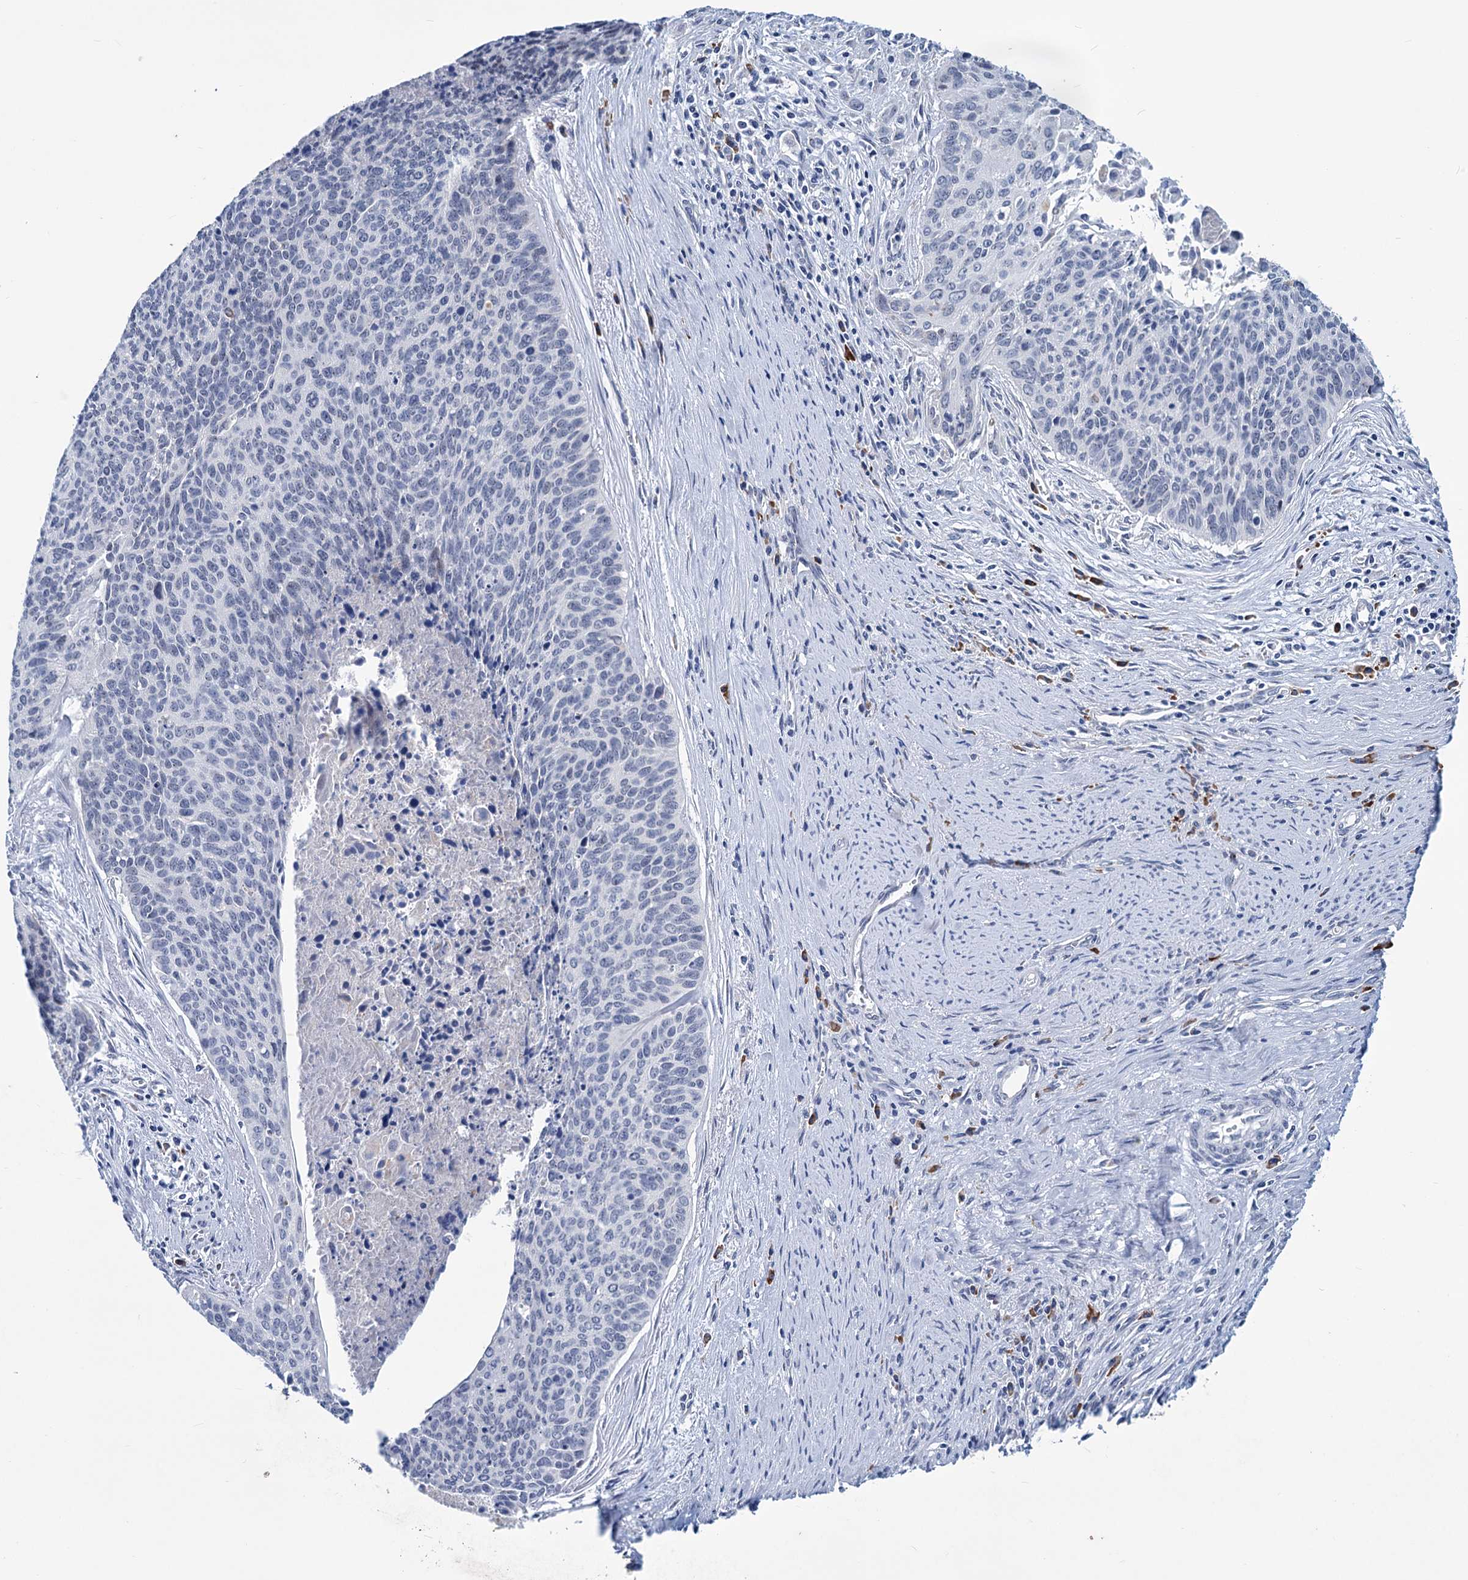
{"staining": {"intensity": "negative", "quantity": "none", "location": "none"}, "tissue": "cervical cancer", "cell_type": "Tumor cells", "image_type": "cancer", "snomed": [{"axis": "morphology", "description": "Squamous cell carcinoma, NOS"}, {"axis": "topography", "description": "Cervix"}], "caption": "This is an immunohistochemistry (IHC) image of human cervical squamous cell carcinoma. There is no expression in tumor cells.", "gene": "NEU3", "patient": {"sex": "female", "age": 55}}